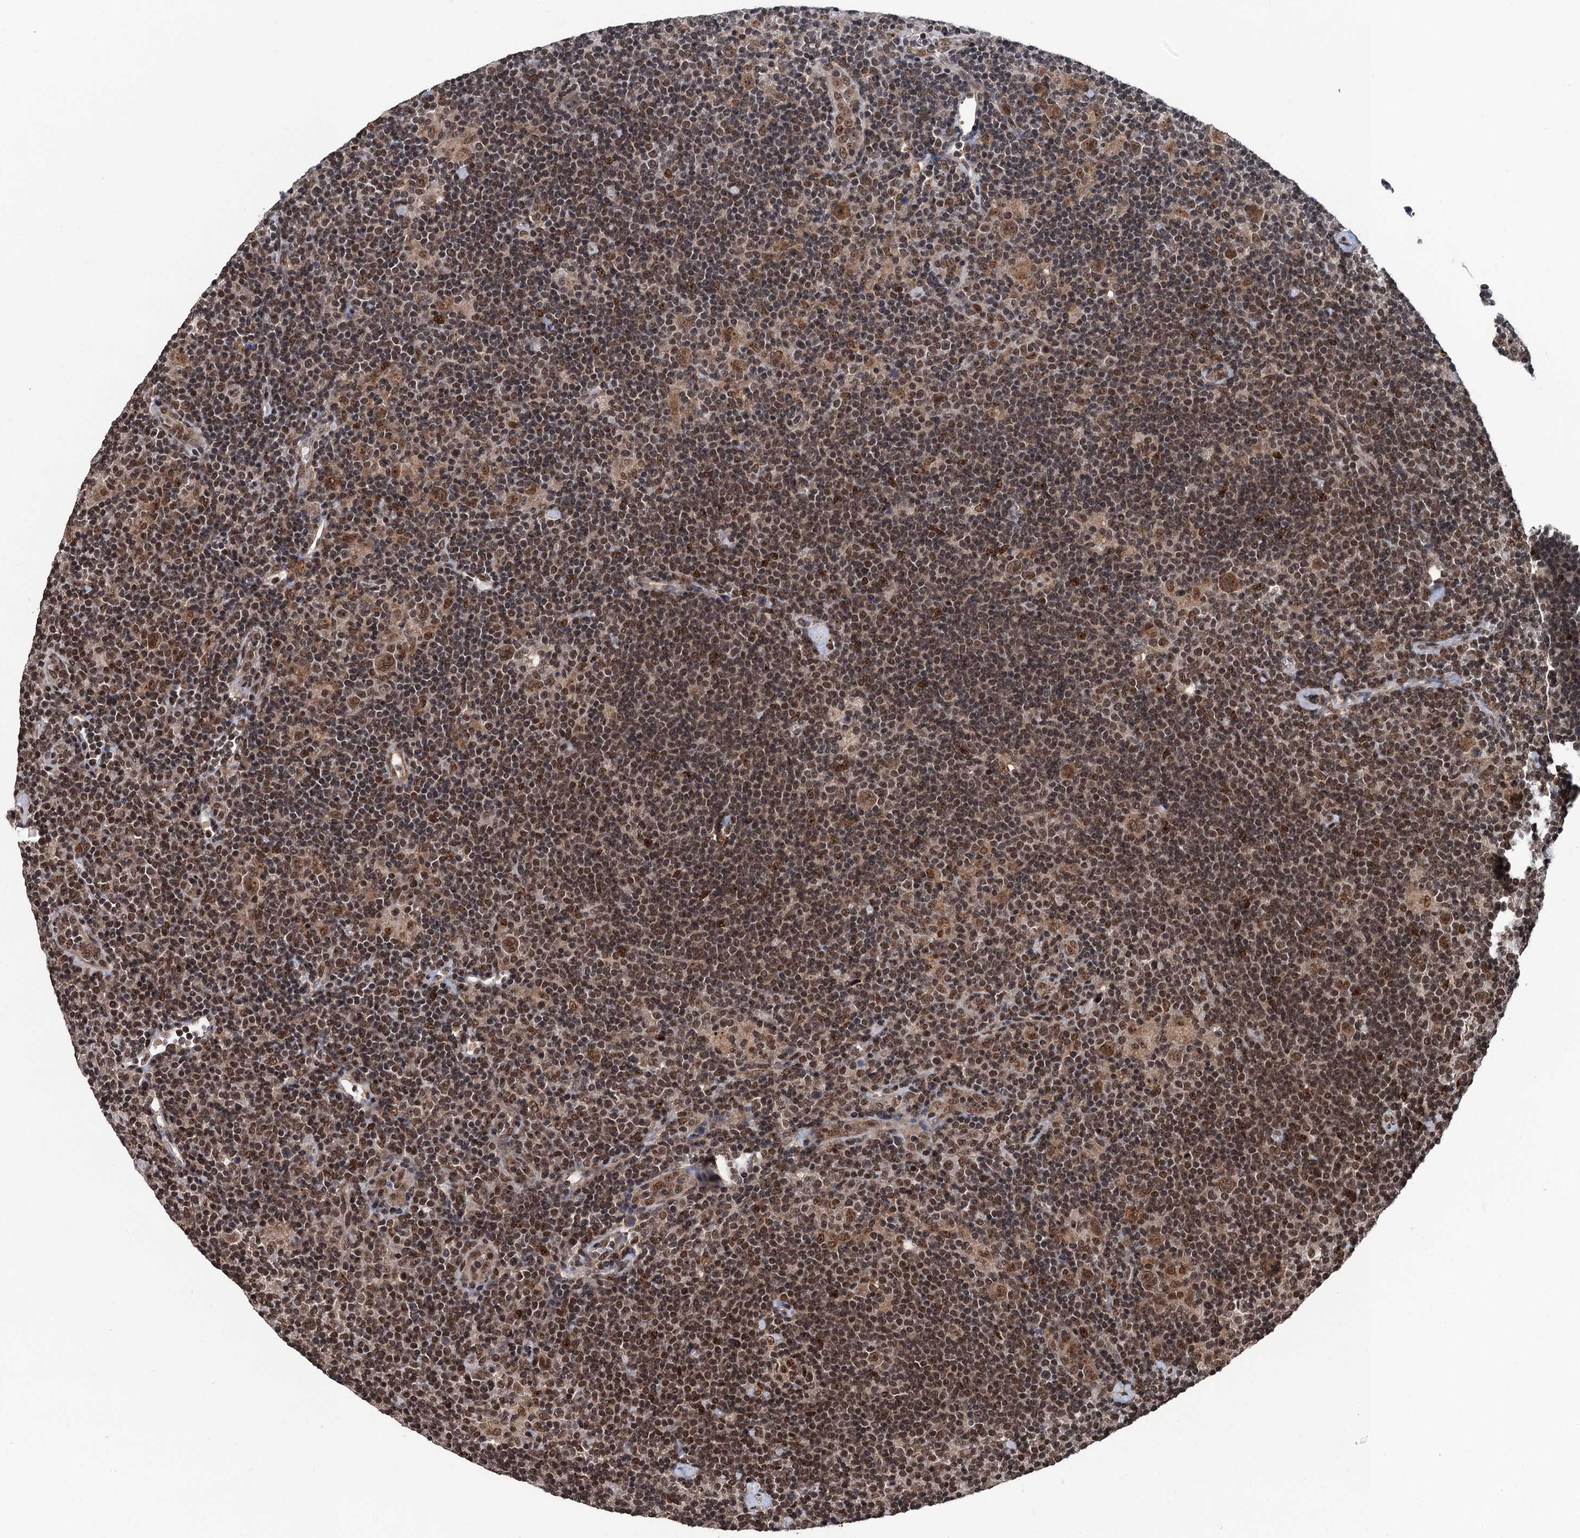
{"staining": {"intensity": "moderate", "quantity": ">75%", "location": "cytoplasmic/membranous,nuclear"}, "tissue": "lymphoma", "cell_type": "Tumor cells", "image_type": "cancer", "snomed": [{"axis": "morphology", "description": "Hodgkin's disease, NOS"}, {"axis": "topography", "description": "Lymph node"}], "caption": "IHC (DAB) staining of lymphoma demonstrates moderate cytoplasmic/membranous and nuclear protein positivity in about >75% of tumor cells.", "gene": "RASSF4", "patient": {"sex": "female", "age": 57}}